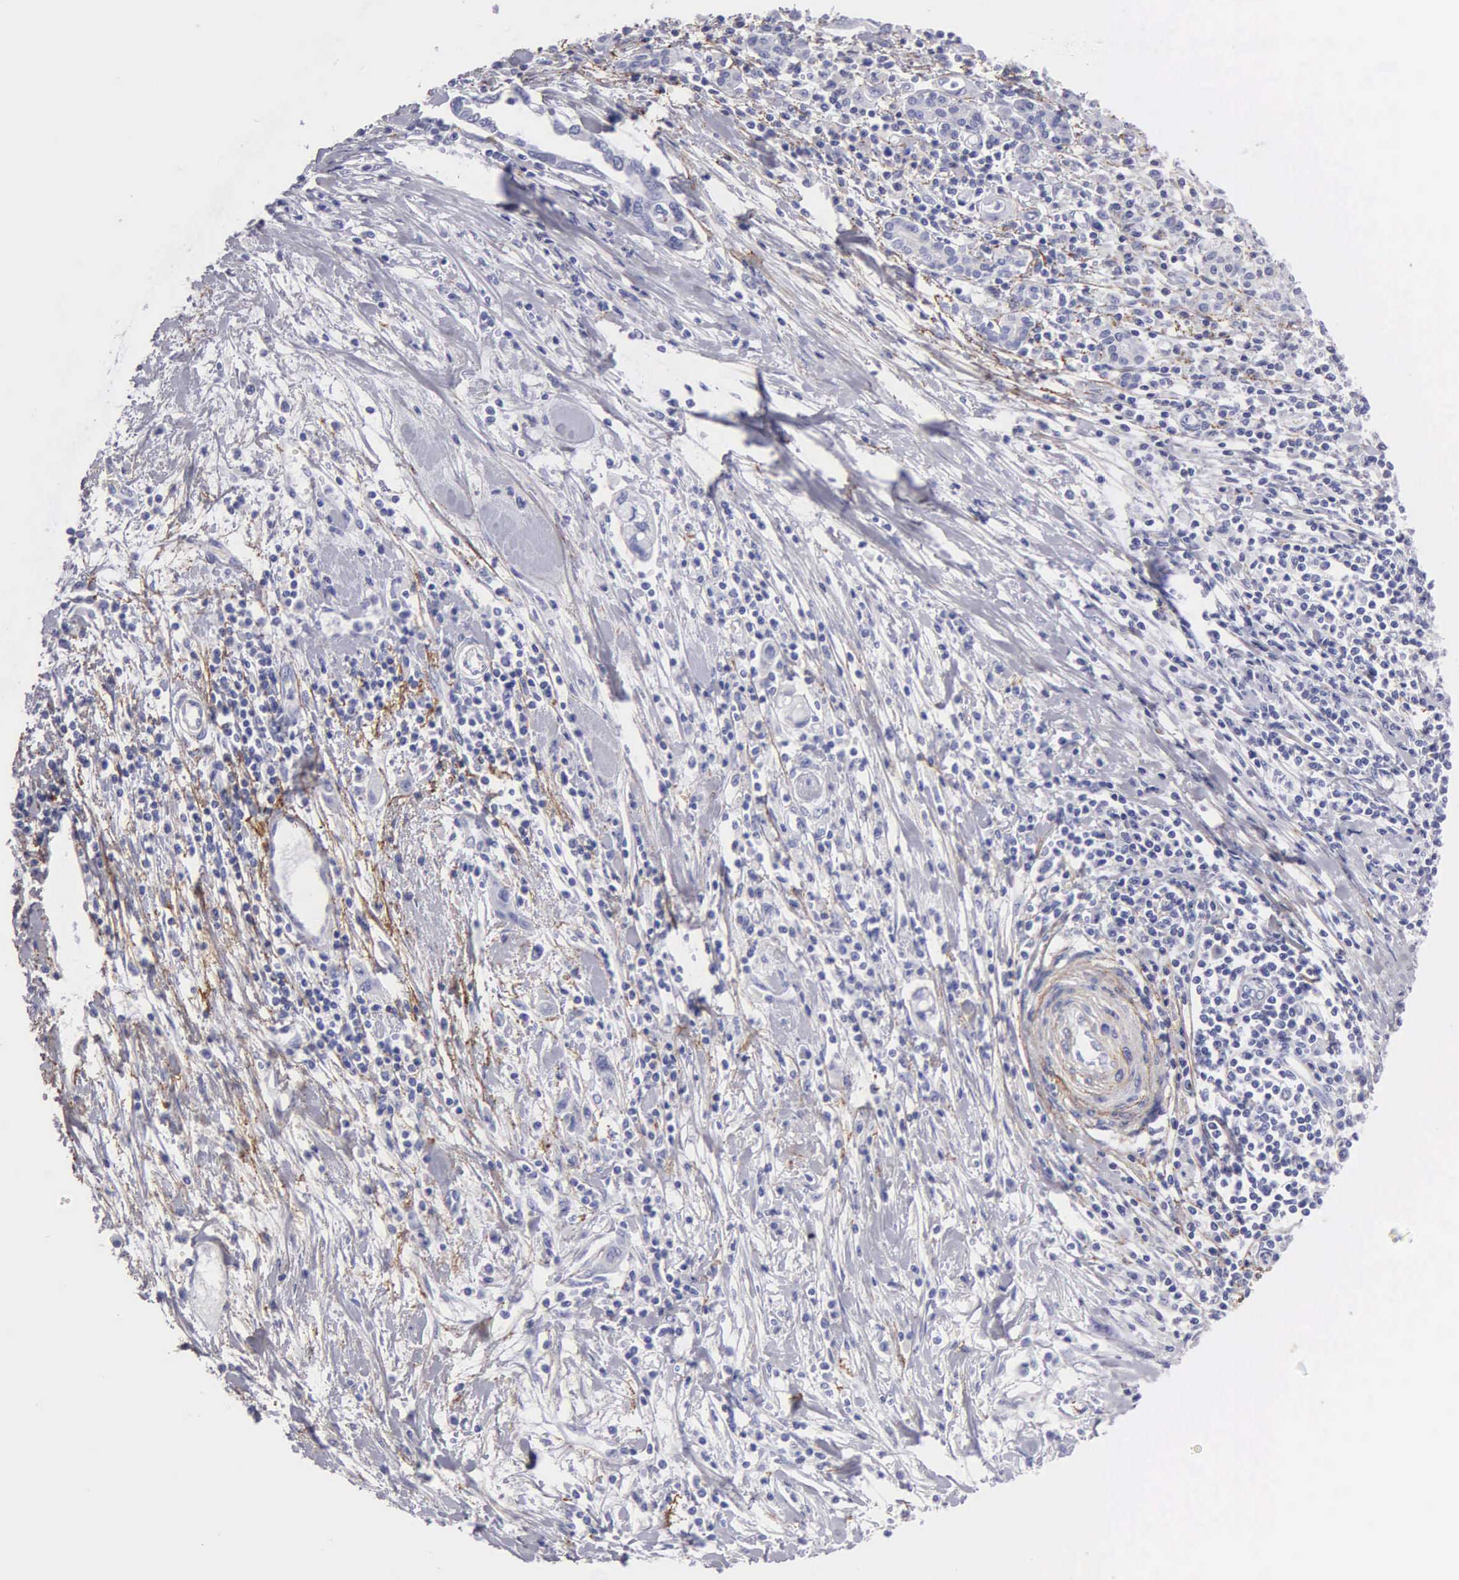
{"staining": {"intensity": "negative", "quantity": "none", "location": "none"}, "tissue": "pancreatic cancer", "cell_type": "Tumor cells", "image_type": "cancer", "snomed": [{"axis": "morphology", "description": "Adenocarcinoma, NOS"}, {"axis": "topography", "description": "Pancreas"}], "caption": "This photomicrograph is of pancreatic cancer stained with immunohistochemistry (IHC) to label a protein in brown with the nuclei are counter-stained blue. There is no positivity in tumor cells. (DAB immunohistochemistry (IHC) with hematoxylin counter stain).", "gene": "FBLN5", "patient": {"sex": "female", "age": 57}}